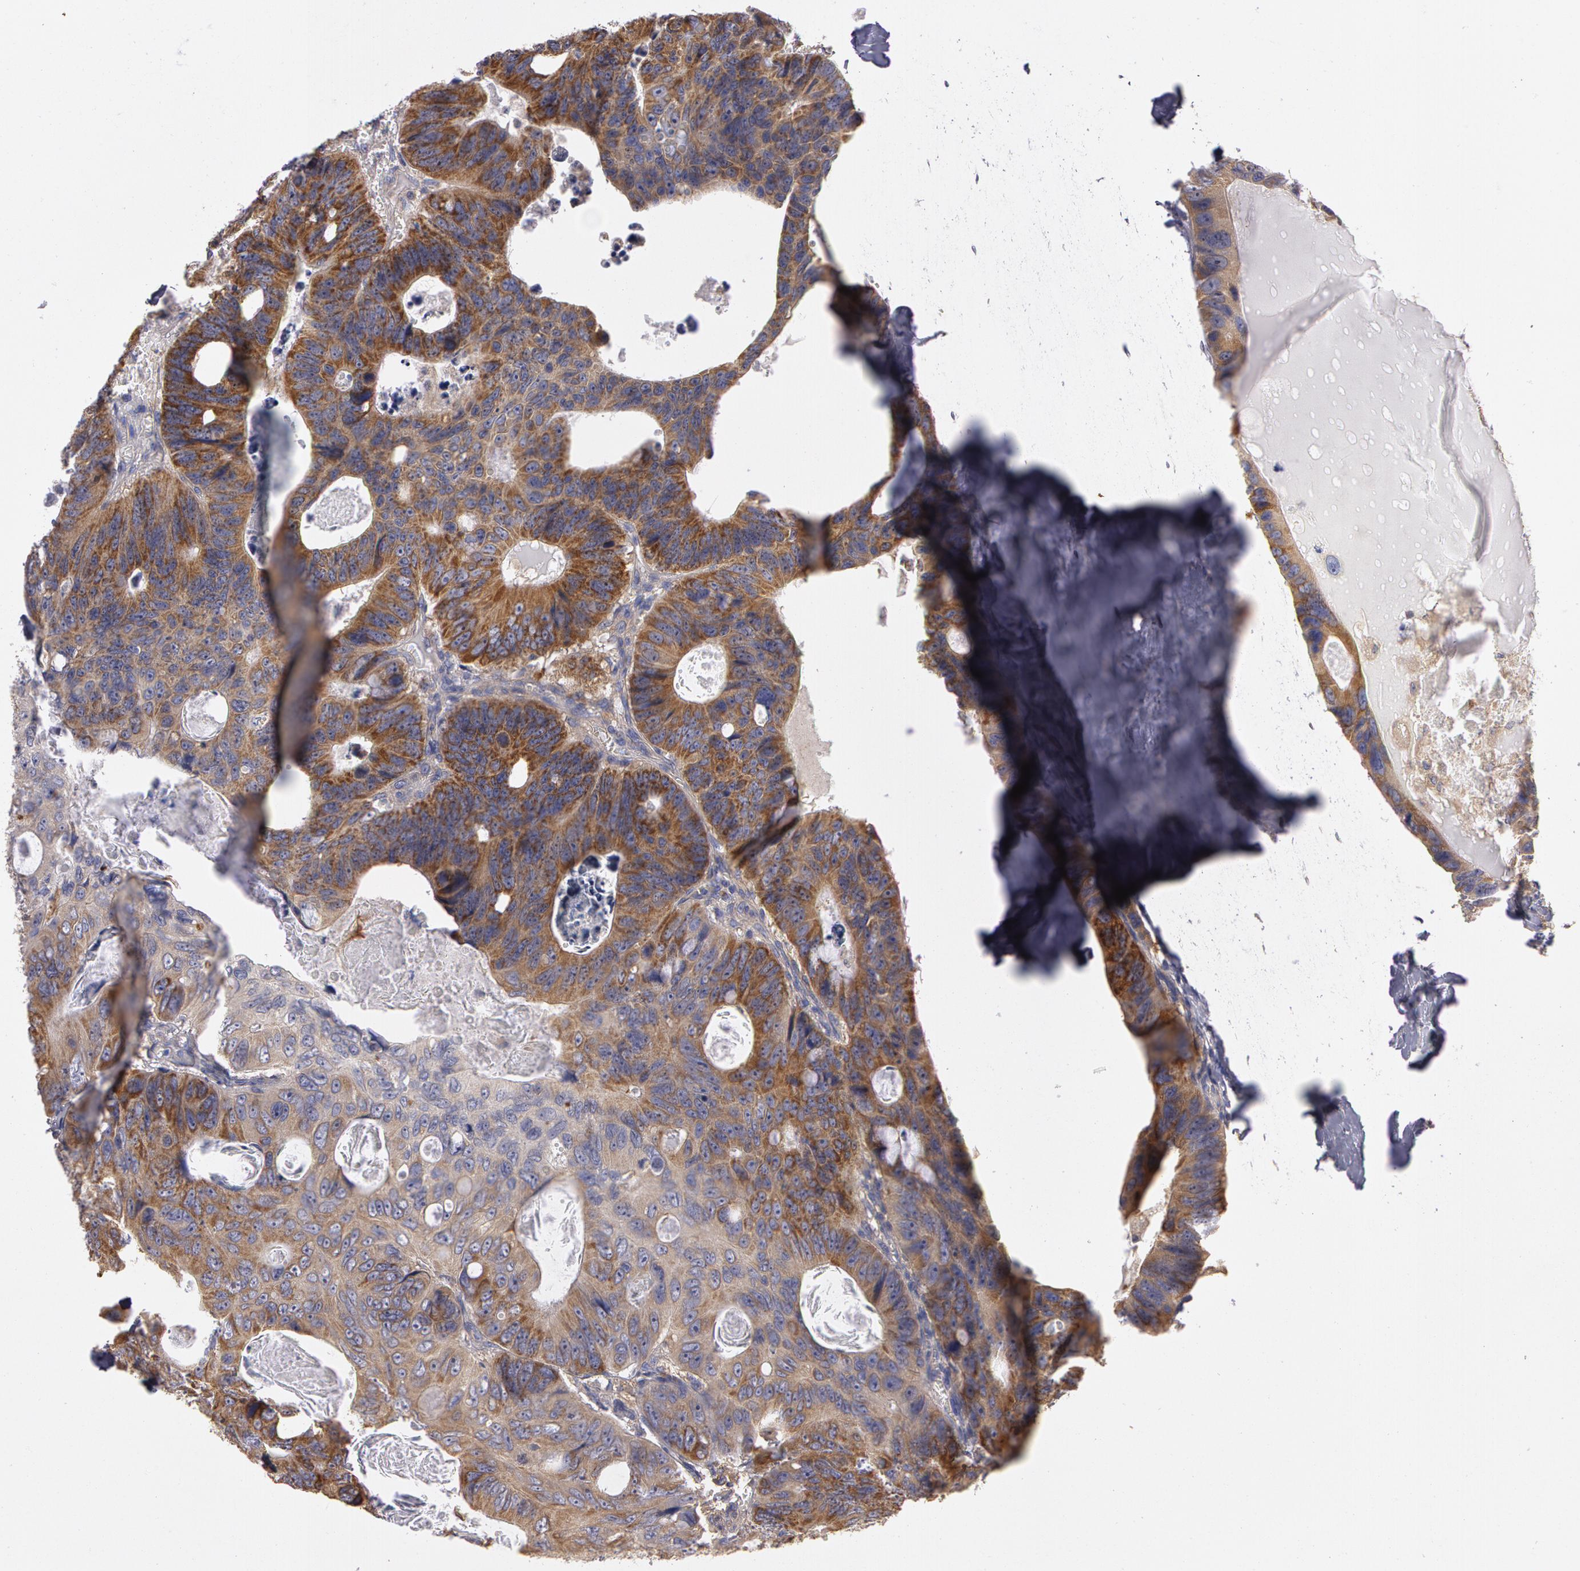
{"staining": {"intensity": "moderate", "quantity": ">75%", "location": "cytoplasmic/membranous"}, "tissue": "colorectal cancer", "cell_type": "Tumor cells", "image_type": "cancer", "snomed": [{"axis": "morphology", "description": "Adenocarcinoma, NOS"}, {"axis": "topography", "description": "Colon"}], "caption": "Immunohistochemical staining of human adenocarcinoma (colorectal) displays medium levels of moderate cytoplasmic/membranous protein staining in approximately >75% of tumor cells. (IHC, brightfield microscopy, high magnification).", "gene": "NEK9", "patient": {"sex": "female", "age": 55}}